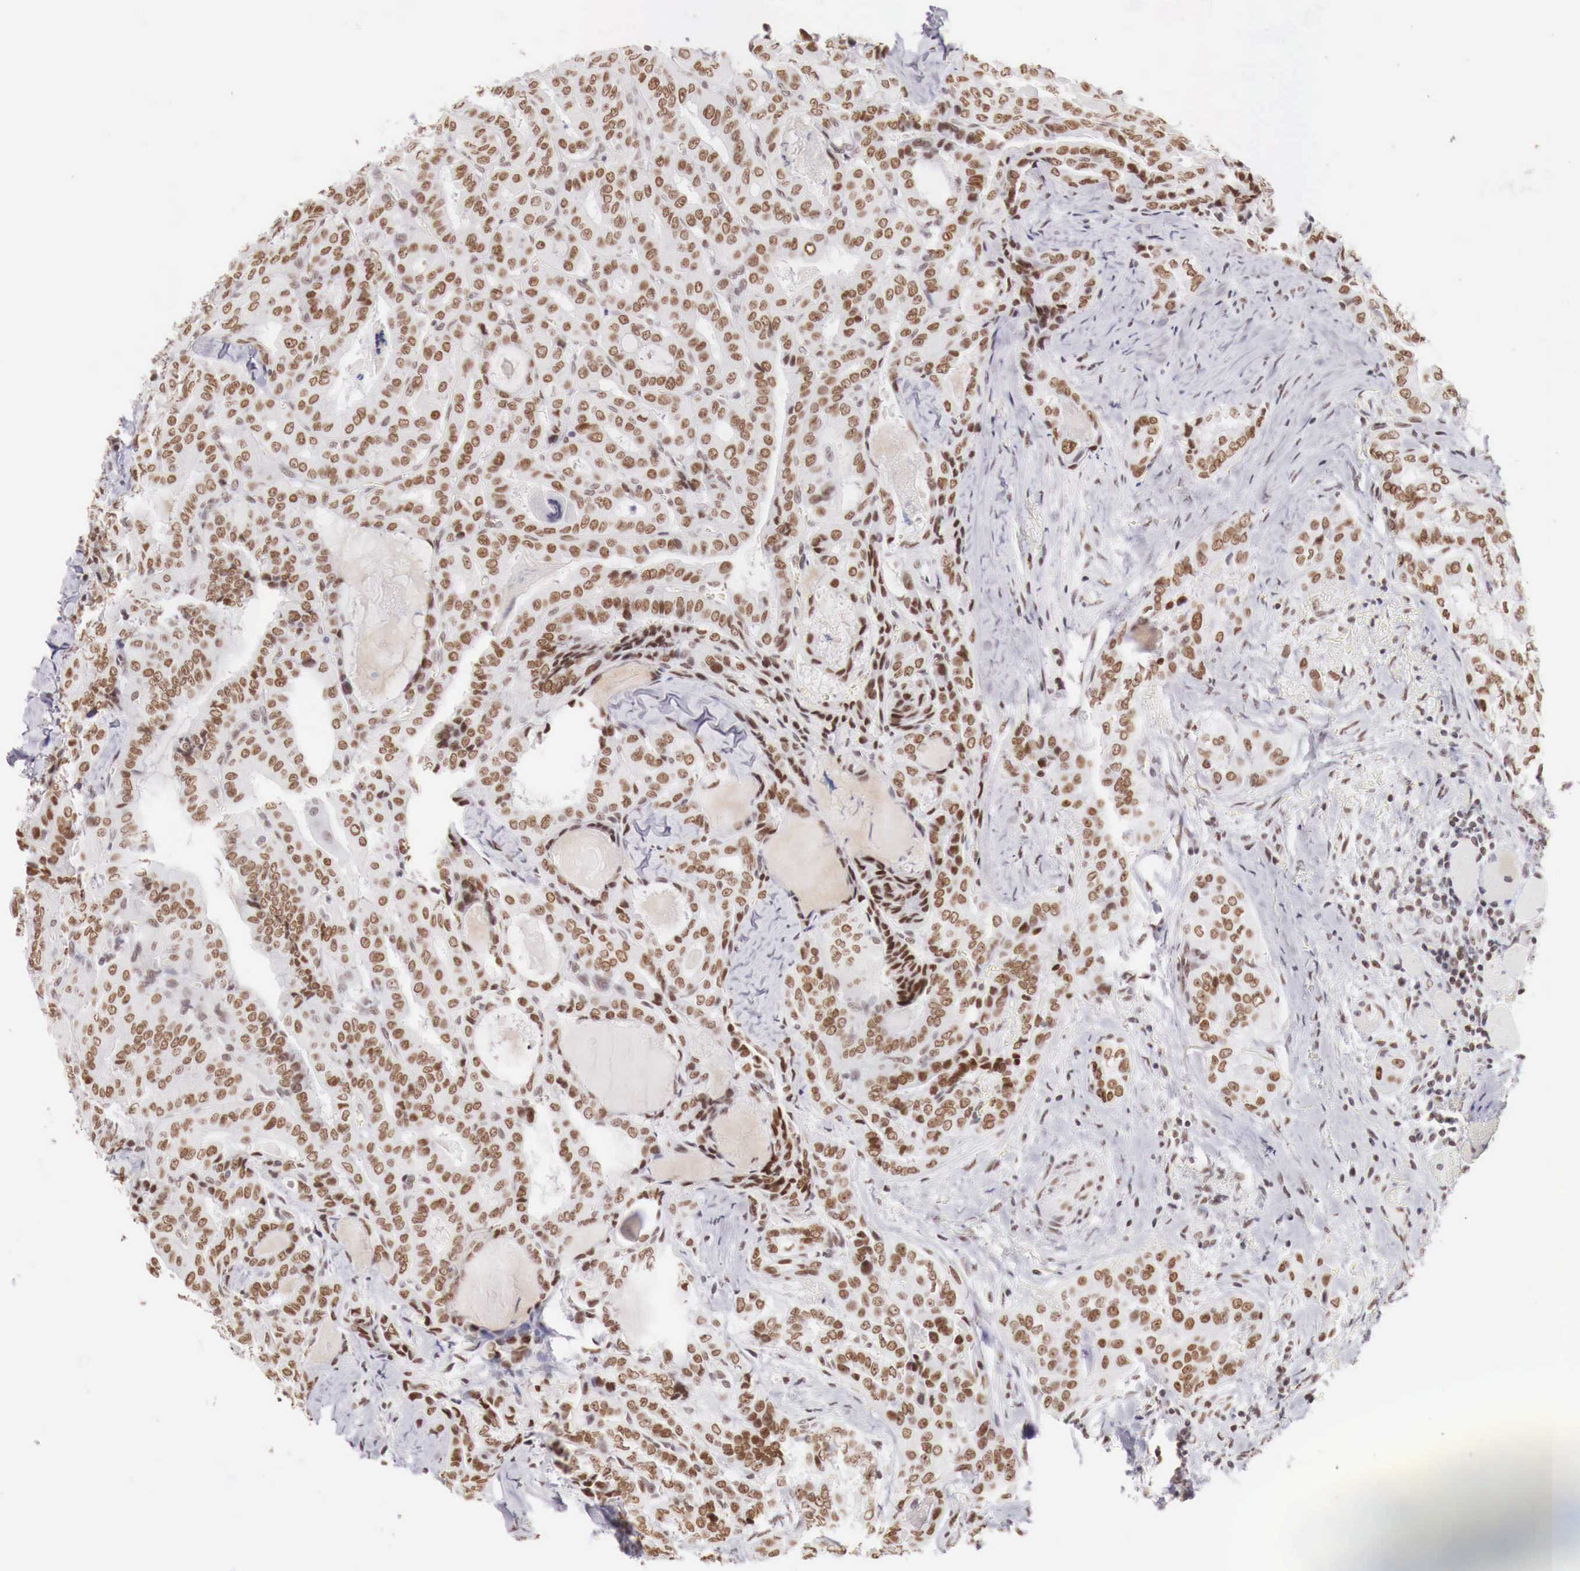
{"staining": {"intensity": "moderate", "quantity": "25%-75%", "location": "nuclear"}, "tissue": "thyroid cancer", "cell_type": "Tumor cells", "image_type": "cancer", "snomed": [{"axis": "morphology", "description": "Papillary adenocarcinoma, NOS"}, {"axis": "topography", "description": "Thyroid gland"}], "caption": "Tumor cells exhibit moderate nuclear staining in approximately 25%-75% of cells in thyroid papillary adenocarcinoma. Nuclei are stained in blue.", "gene": "PHF14", "patient": {"sex": "female", "age": 71}}